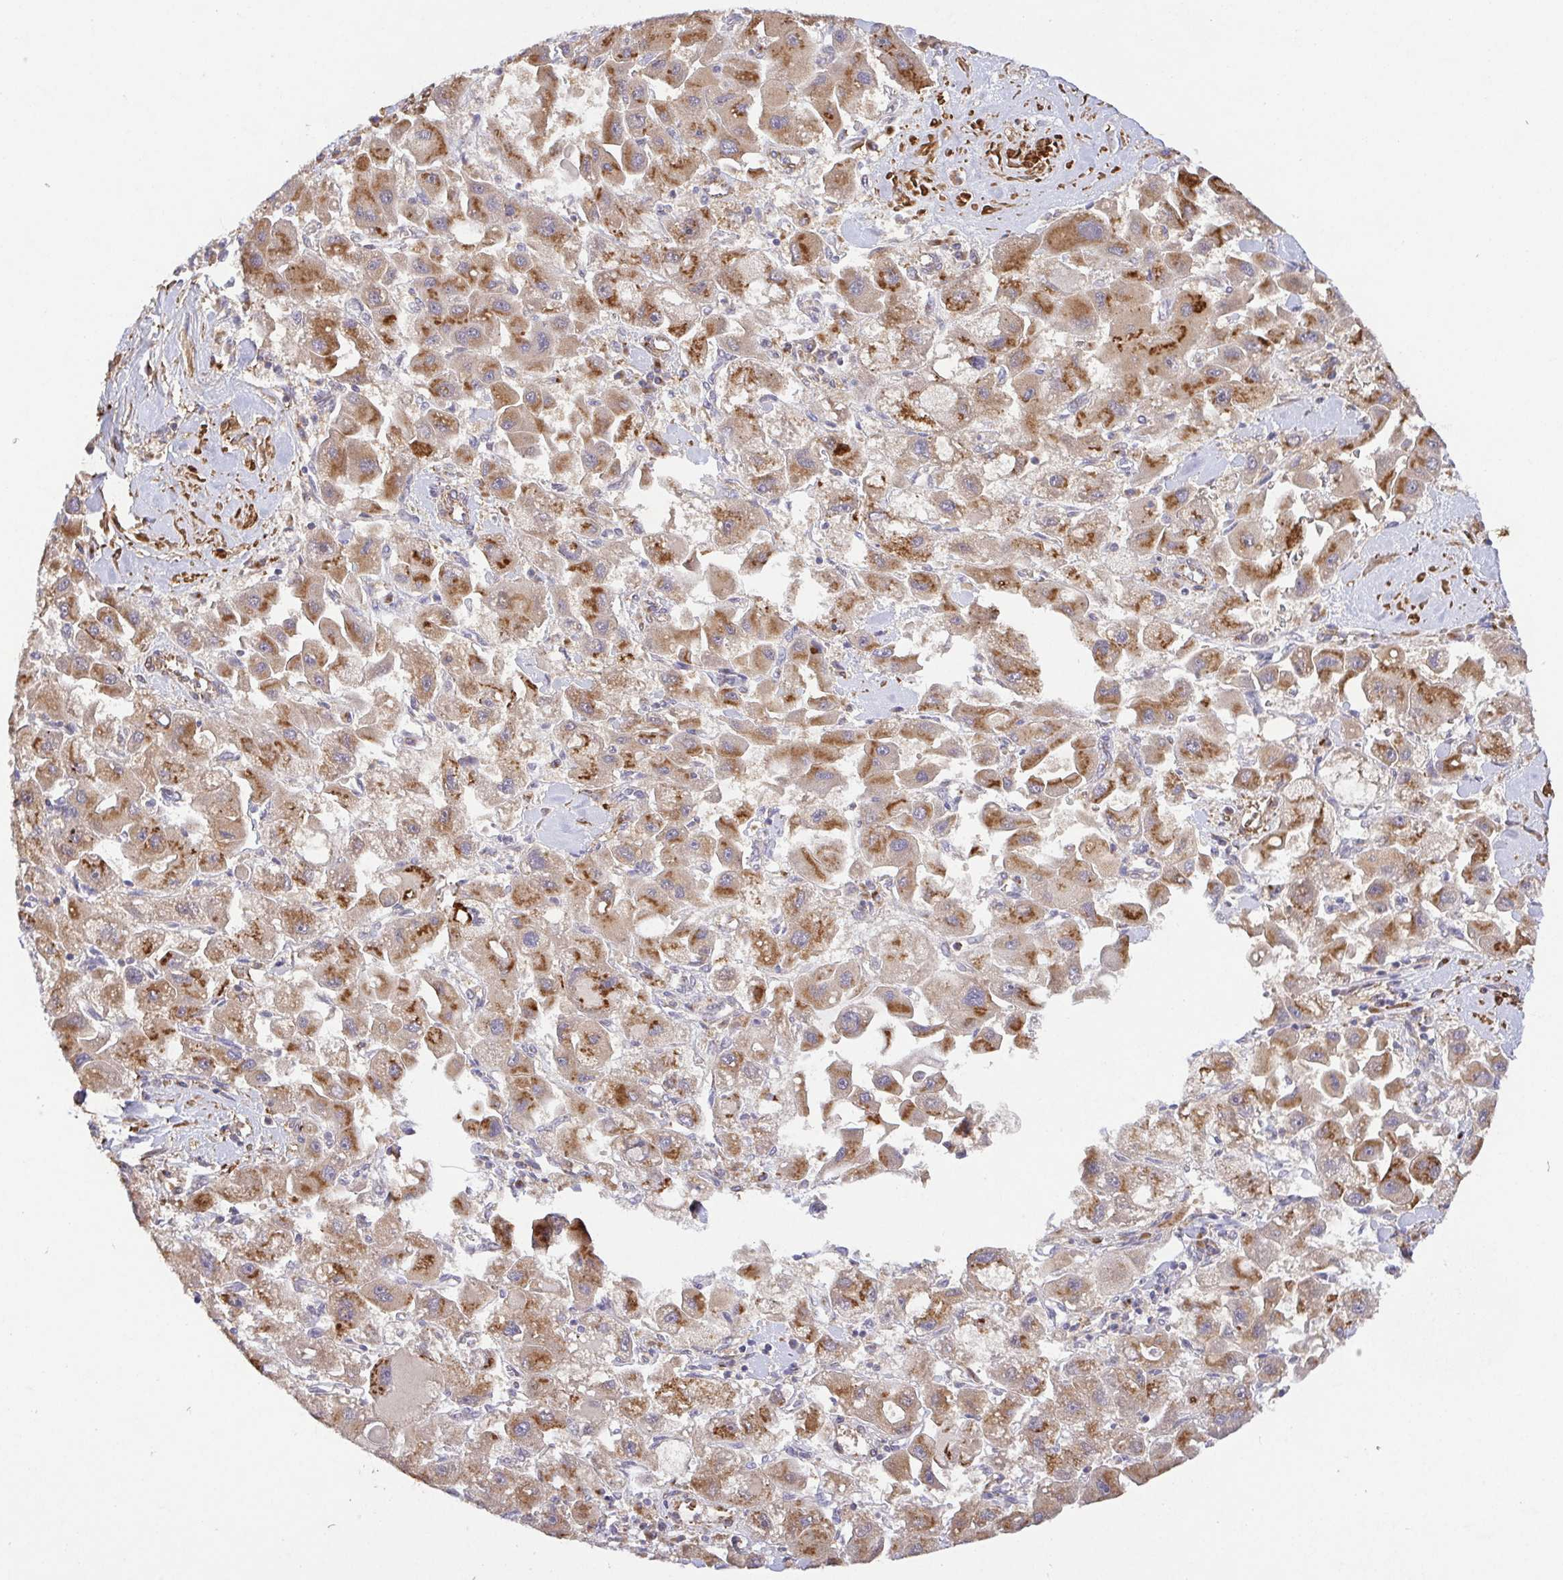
{"staining": {"intensity": "moderate", "quantity": ">75%", "location": "cytoplasmic/membranous"}, "tissue": "liver cancer", "cell_type": "Tumor cells", "image_type": "cancer", "snomed": [{"axis": "morphology", "description": "Carcinoma, Hepatocellular, NOS"}, {"axis": "topography", "description": "Liver"}], "caption": "Hepatocellular carcinoma (liver) stained with DAB (3,3'-diaminobenzidine) immunohistochemistry shows medium levels of moderate cytoplasmic/membranous positivity in approximately >75% of tumor cells.", "gene": "TM9SF4", "patient": {"sex": "male", "age": 24}}